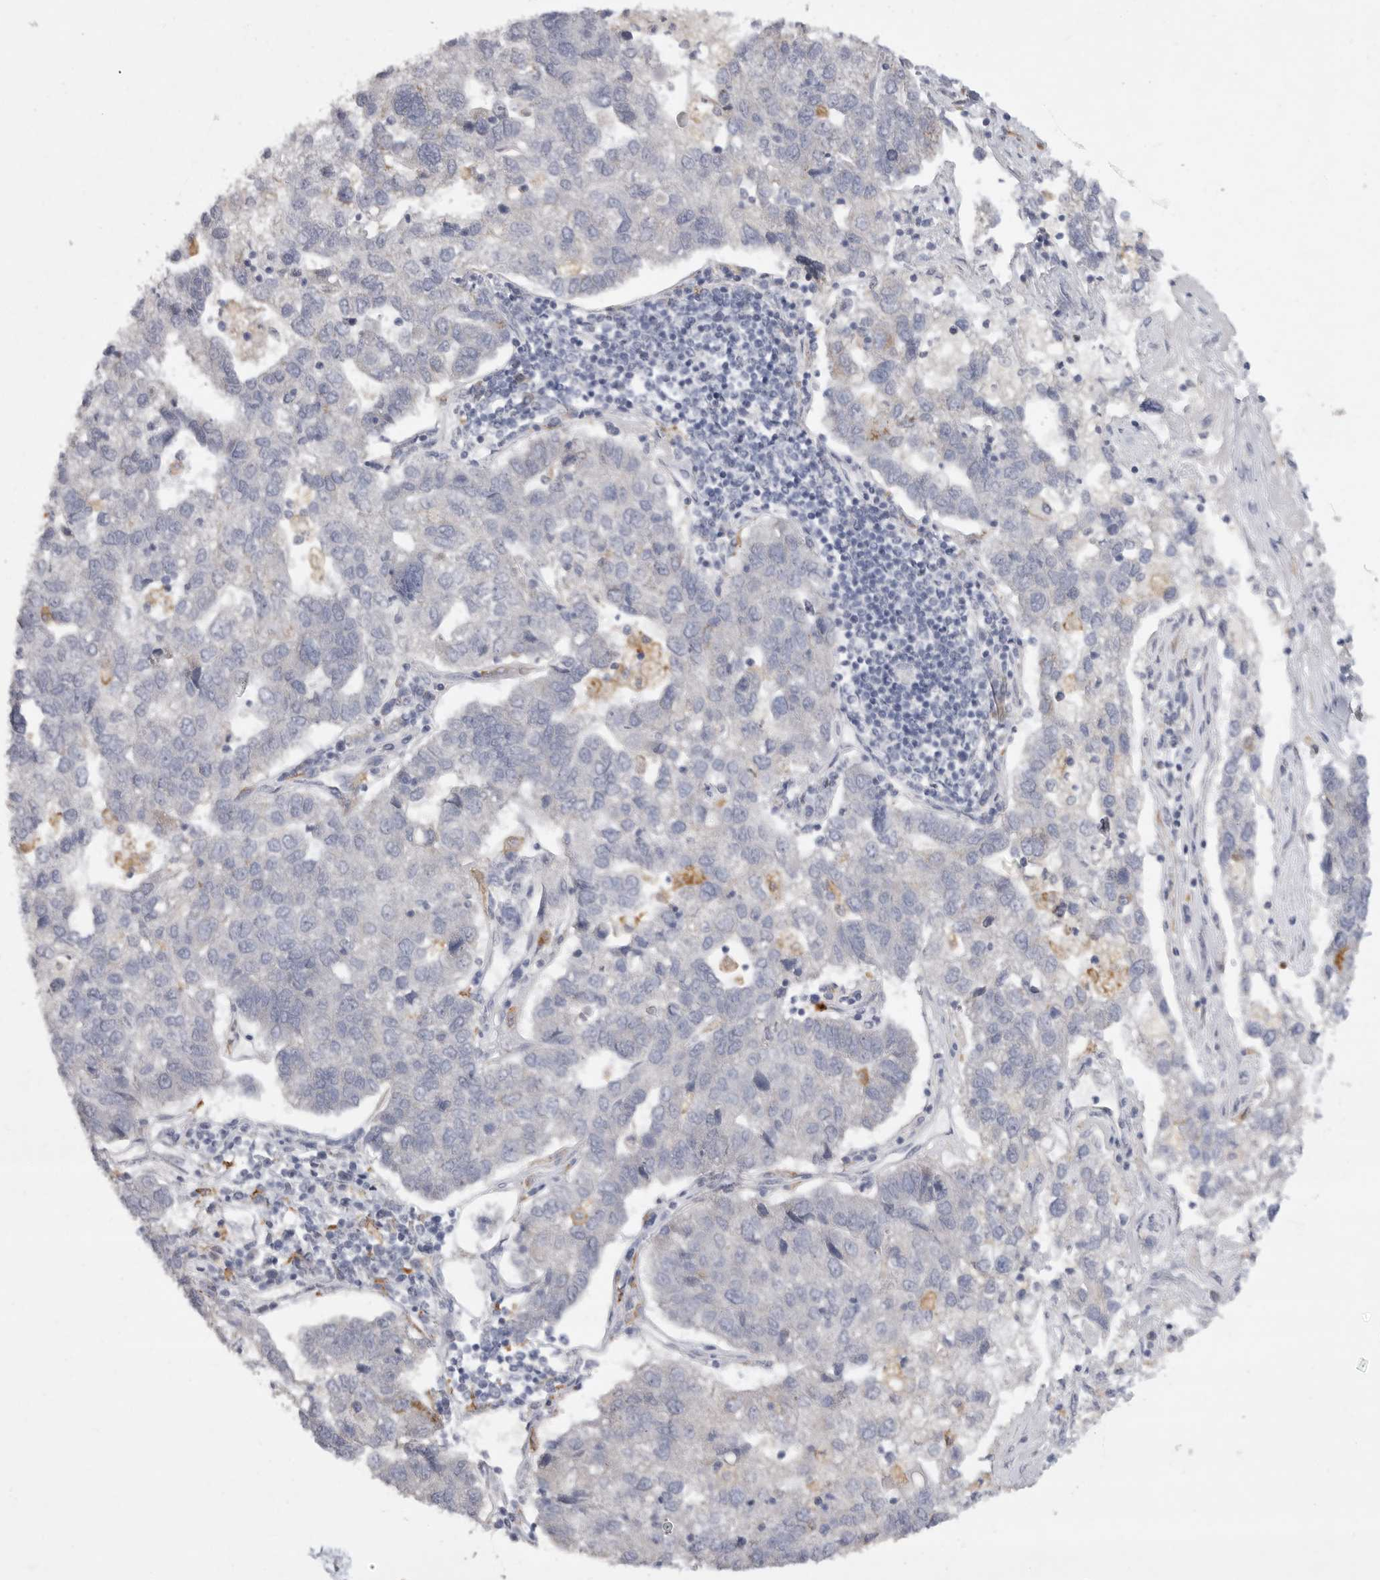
{"staining": {"intensity": "negative", "quantity": "none", "location": "none"}, "tissue": "pancreatic cancer", "cell_type": "Tumor cells", "image_type": "cancer", "snomed": [{"axis": "morphology", "description": "Adenocarcinoma, NOS"}, {"axis": "topography", "description": "Pancreas"}], "caption": "Pancreatic adenocarcinoma stained for a protein using IHC exhibits no positivity tumor cells.", "gene": "EDEM3", "patient": {"sex": "female", "age": 61}}